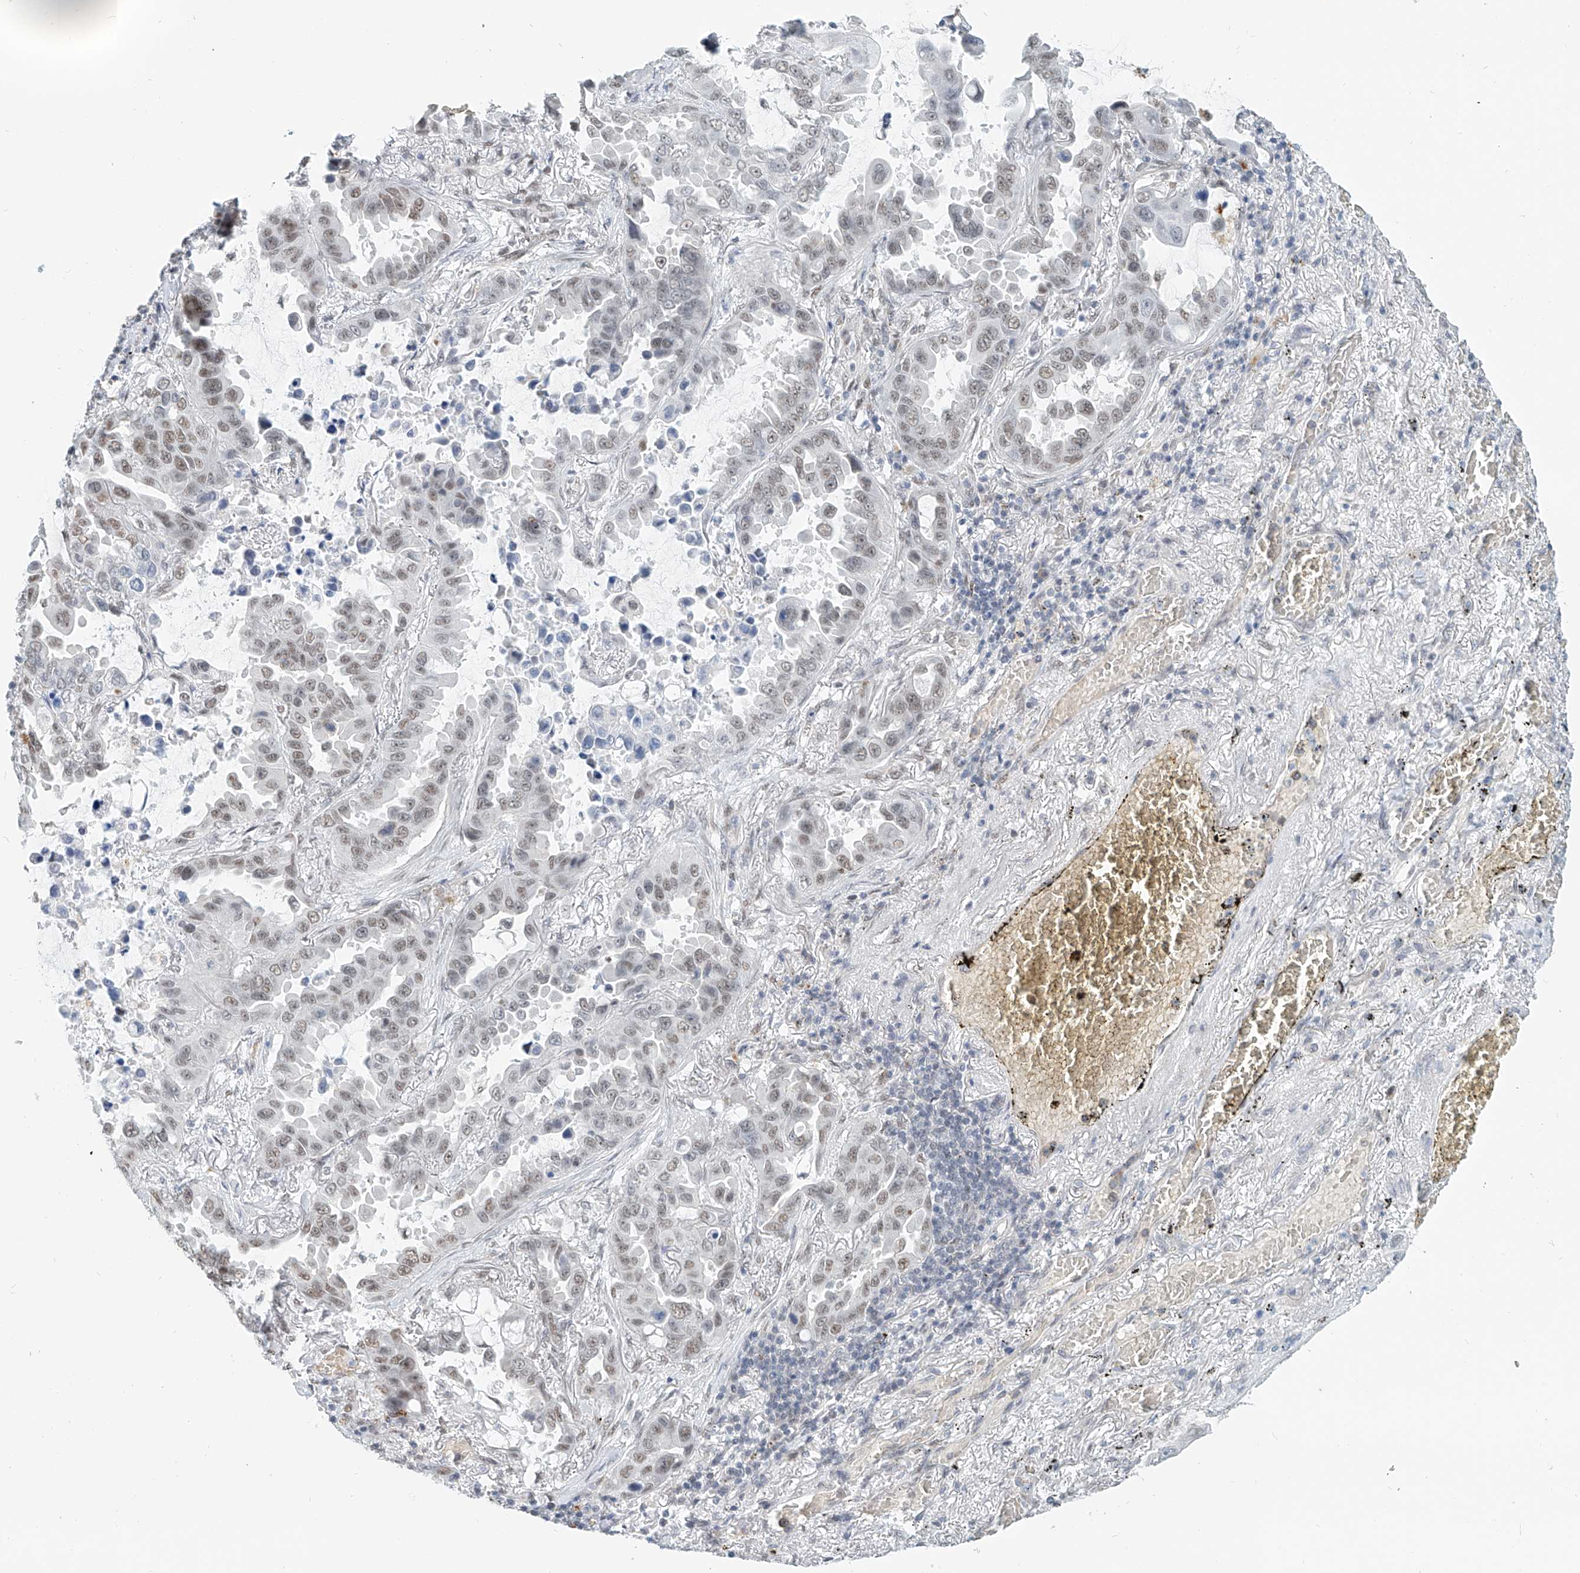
{"staining": {"intensity": "weak", "quantity": "25%-75%", "location": "nuclear"}, "tissue": "lung cancer", "cell_type": "Tumor cells", "image_type": "cancer", "snomed": [{"axis": "morphology", "description": "Adenocarcinoma, NOS"}, {"axis": "topography", "description": "Lung"}], "caption": "Brown immunohistochemical staining in lung cancer (adenocarcinoma) exhibits weak nuclear staining in about 25%-75% of tumor cells.", "gene": "SASH1", "patient": {"sex": "male", "age": 64}}